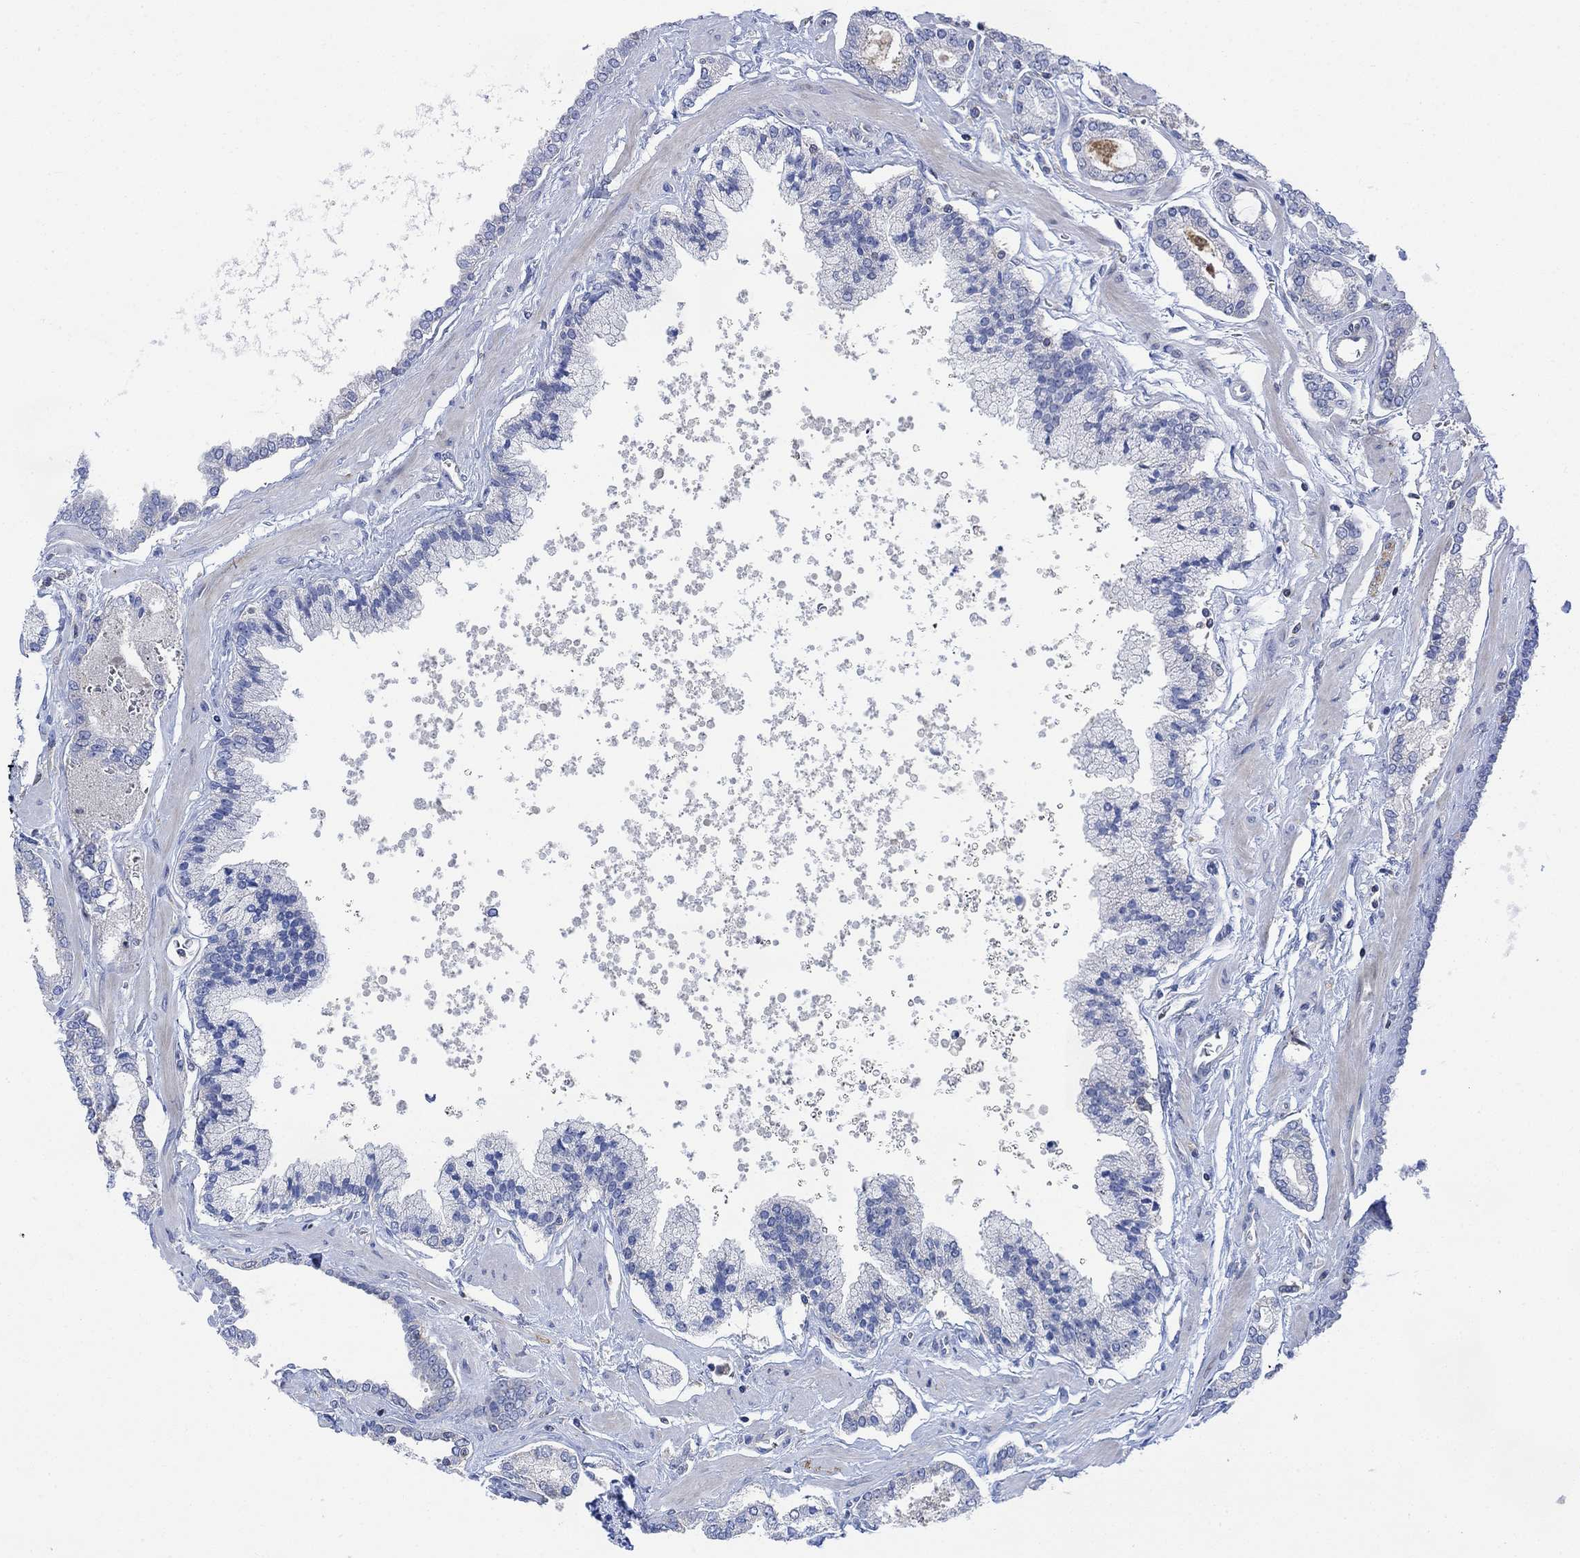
{"staining": {"intensity": "negative", "quantity": "none", "location": "none"}, "tissue": "prostate cancer", "cell_type": "Tumor cells", "image_type": "cancer", "snomed": [{"axis": "morphology", "description": "Adenocarcinoma, NOS"}, {"axis": "topography", "description": "Prostate"}], "caption": "The photomicrograph reveals no staining of tumor cells in adenocarcinoma (prostate).", "gene": "ARSK", "patient": {"sex": "male", "age": 63}}